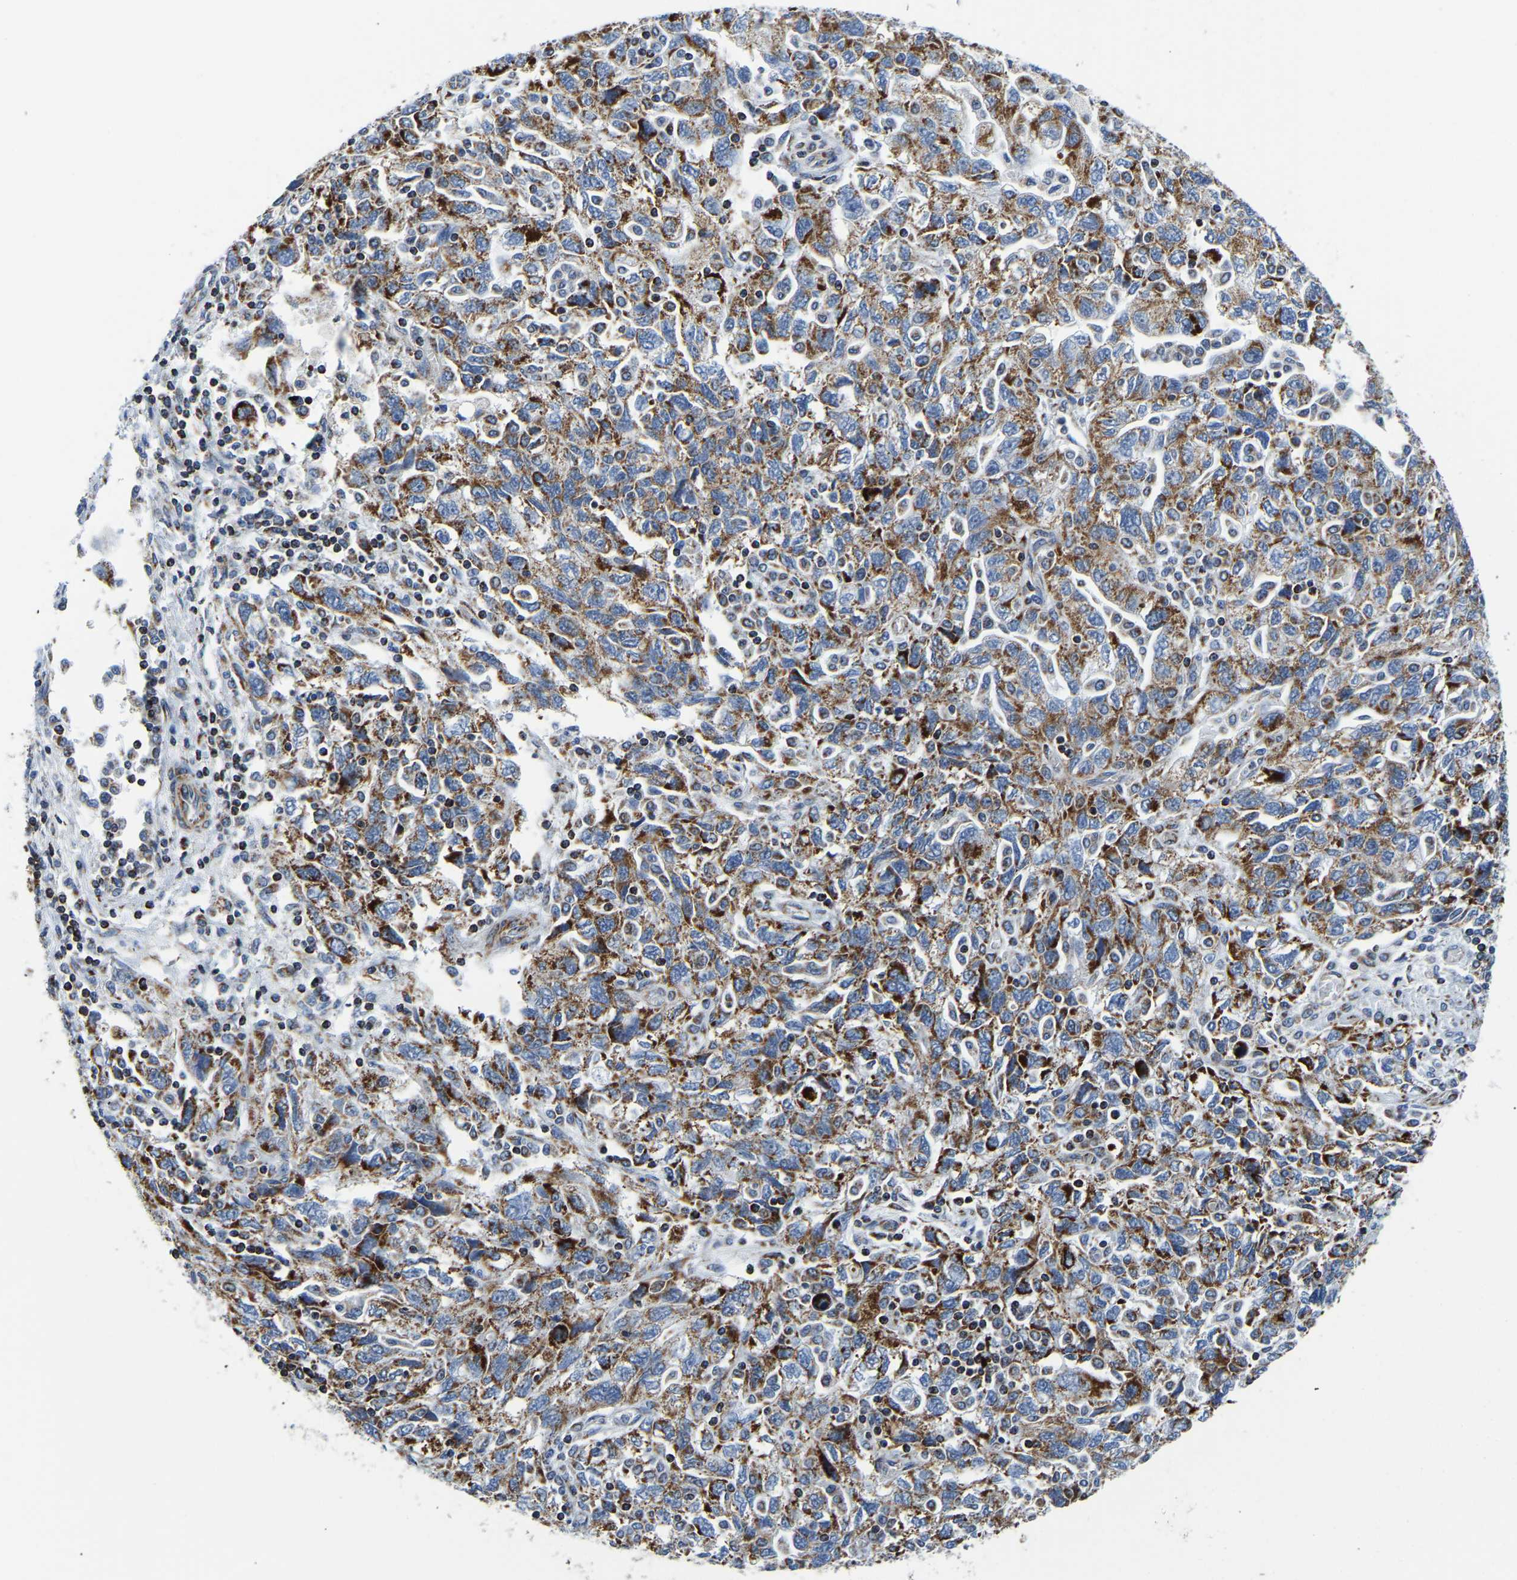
{"staining": {"intensity": "moderate", "quantity": ">75%", "location": "cytoplasmic/membranous"}, "tissue": "ovarian cancer", "cell_type": "Tumor cells", "image_type": "cancer", "snomed": [{"axis": "morphology", "description": "Carcinoma, NOS"}, {"axis": "morphology", "description": "Cystadenocarcinoma, serous, NOS"}, {"axis": "topography", "description": "Ovary"}], "caption": "About >75% of tumor cells in human carcinoma (ovarian) demonstrate moderate cytoplasmic/membranous protein expression as visualized by brown immunohistochemical staining.", "gene": "SFXN1", "patient": {"sex": "female", "age": 69}}